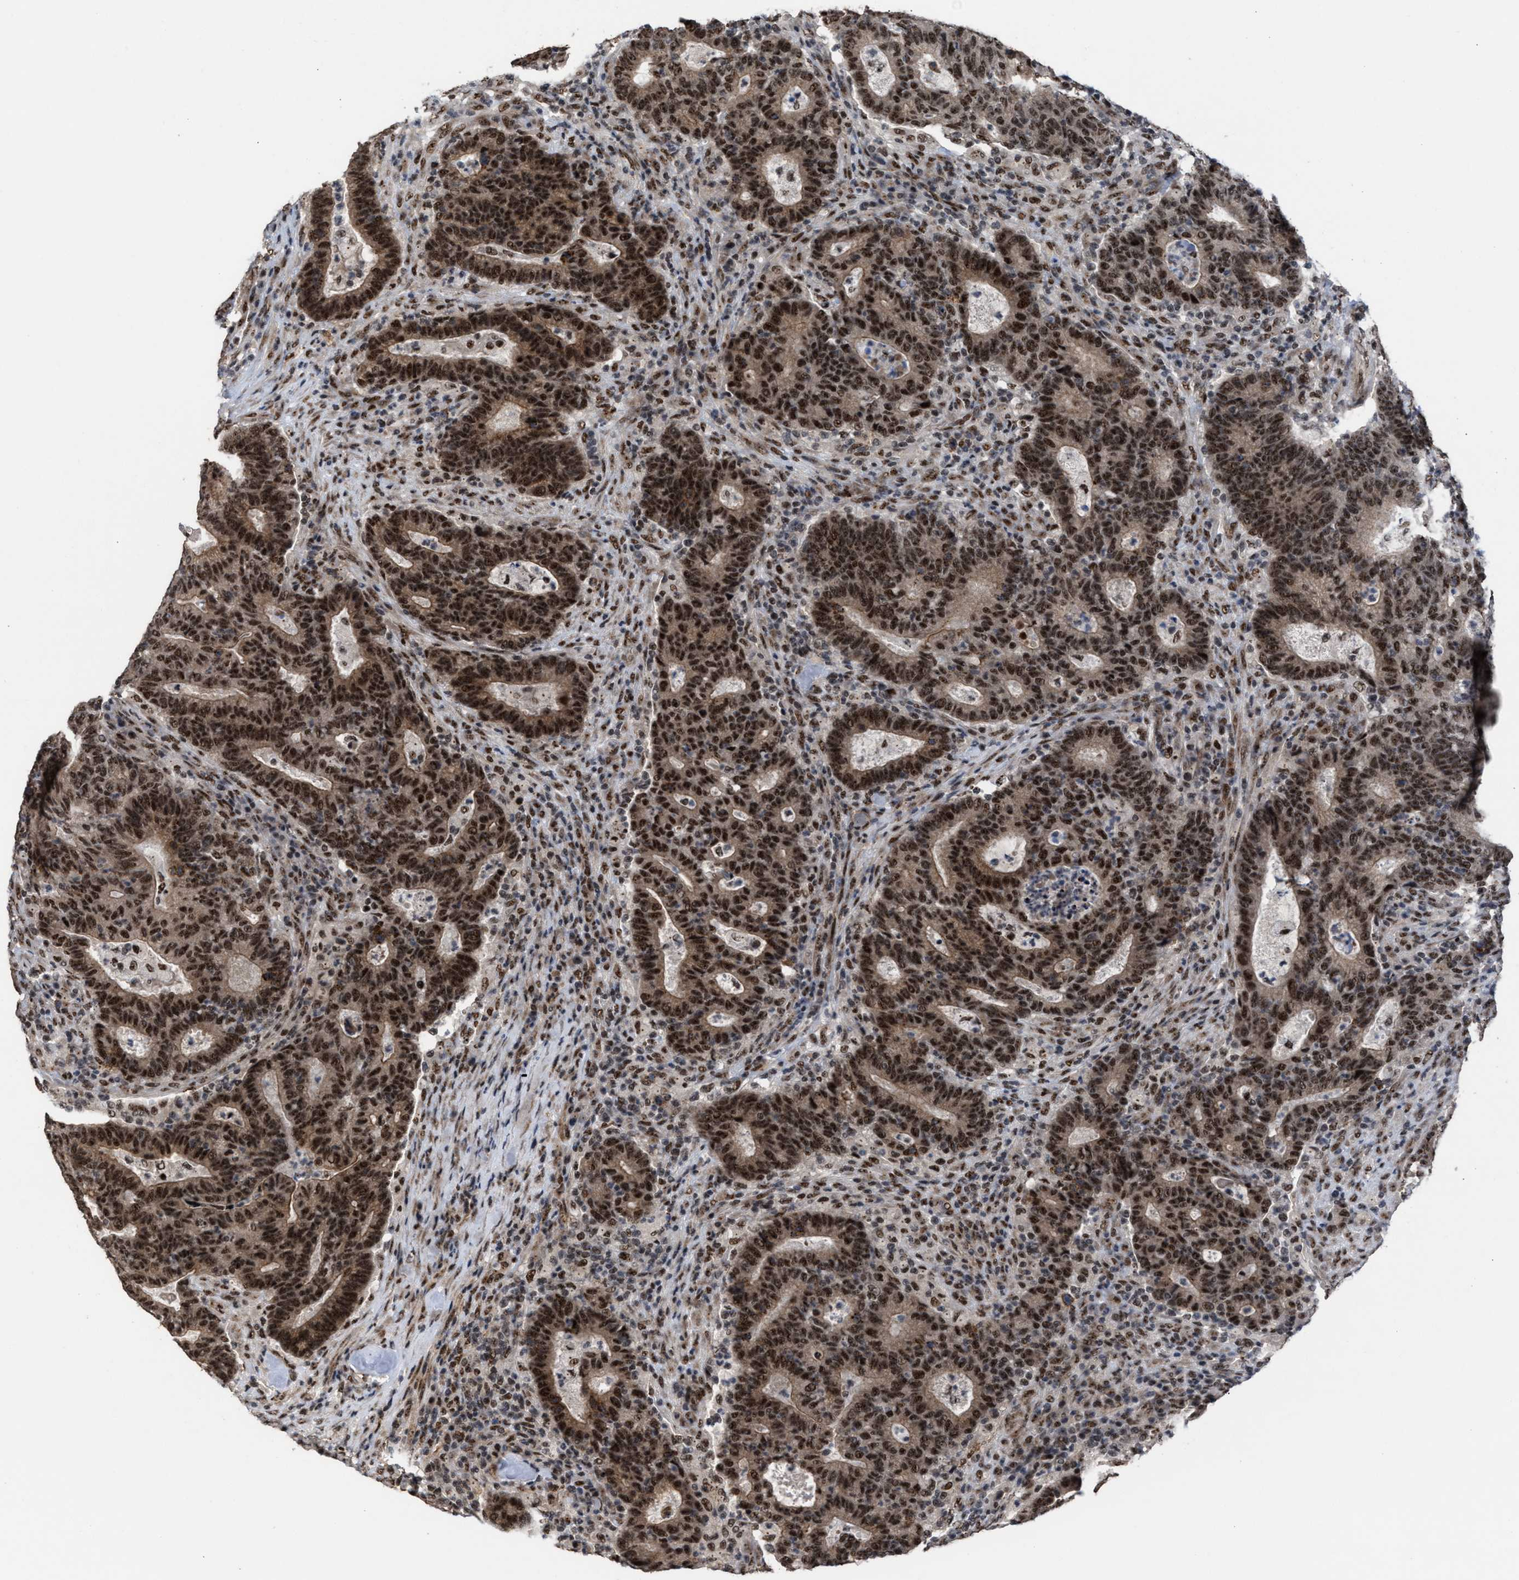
{"staining": {"intensity": "strong", "quantity": ">75%", "location": "cytoplasmic/membranous,nuclear"}, "tissue": "colorectal cancer", "cell_type": "Tumor cells", "image_type": "cancer", "snomed": [{"axis": "morphology", "description": "Adenocarcinoma, NOS"}, {"axis": "topography", "description": "Colon"}], "caption": "A brown stain highlights strong cytoplasmic/membranous and nuclear staining of a protein in human adenocarcinoma (colorectal) tumor cells.", "gene": "EIF4A3", "patient": {"sex": "female", "age": 75}}